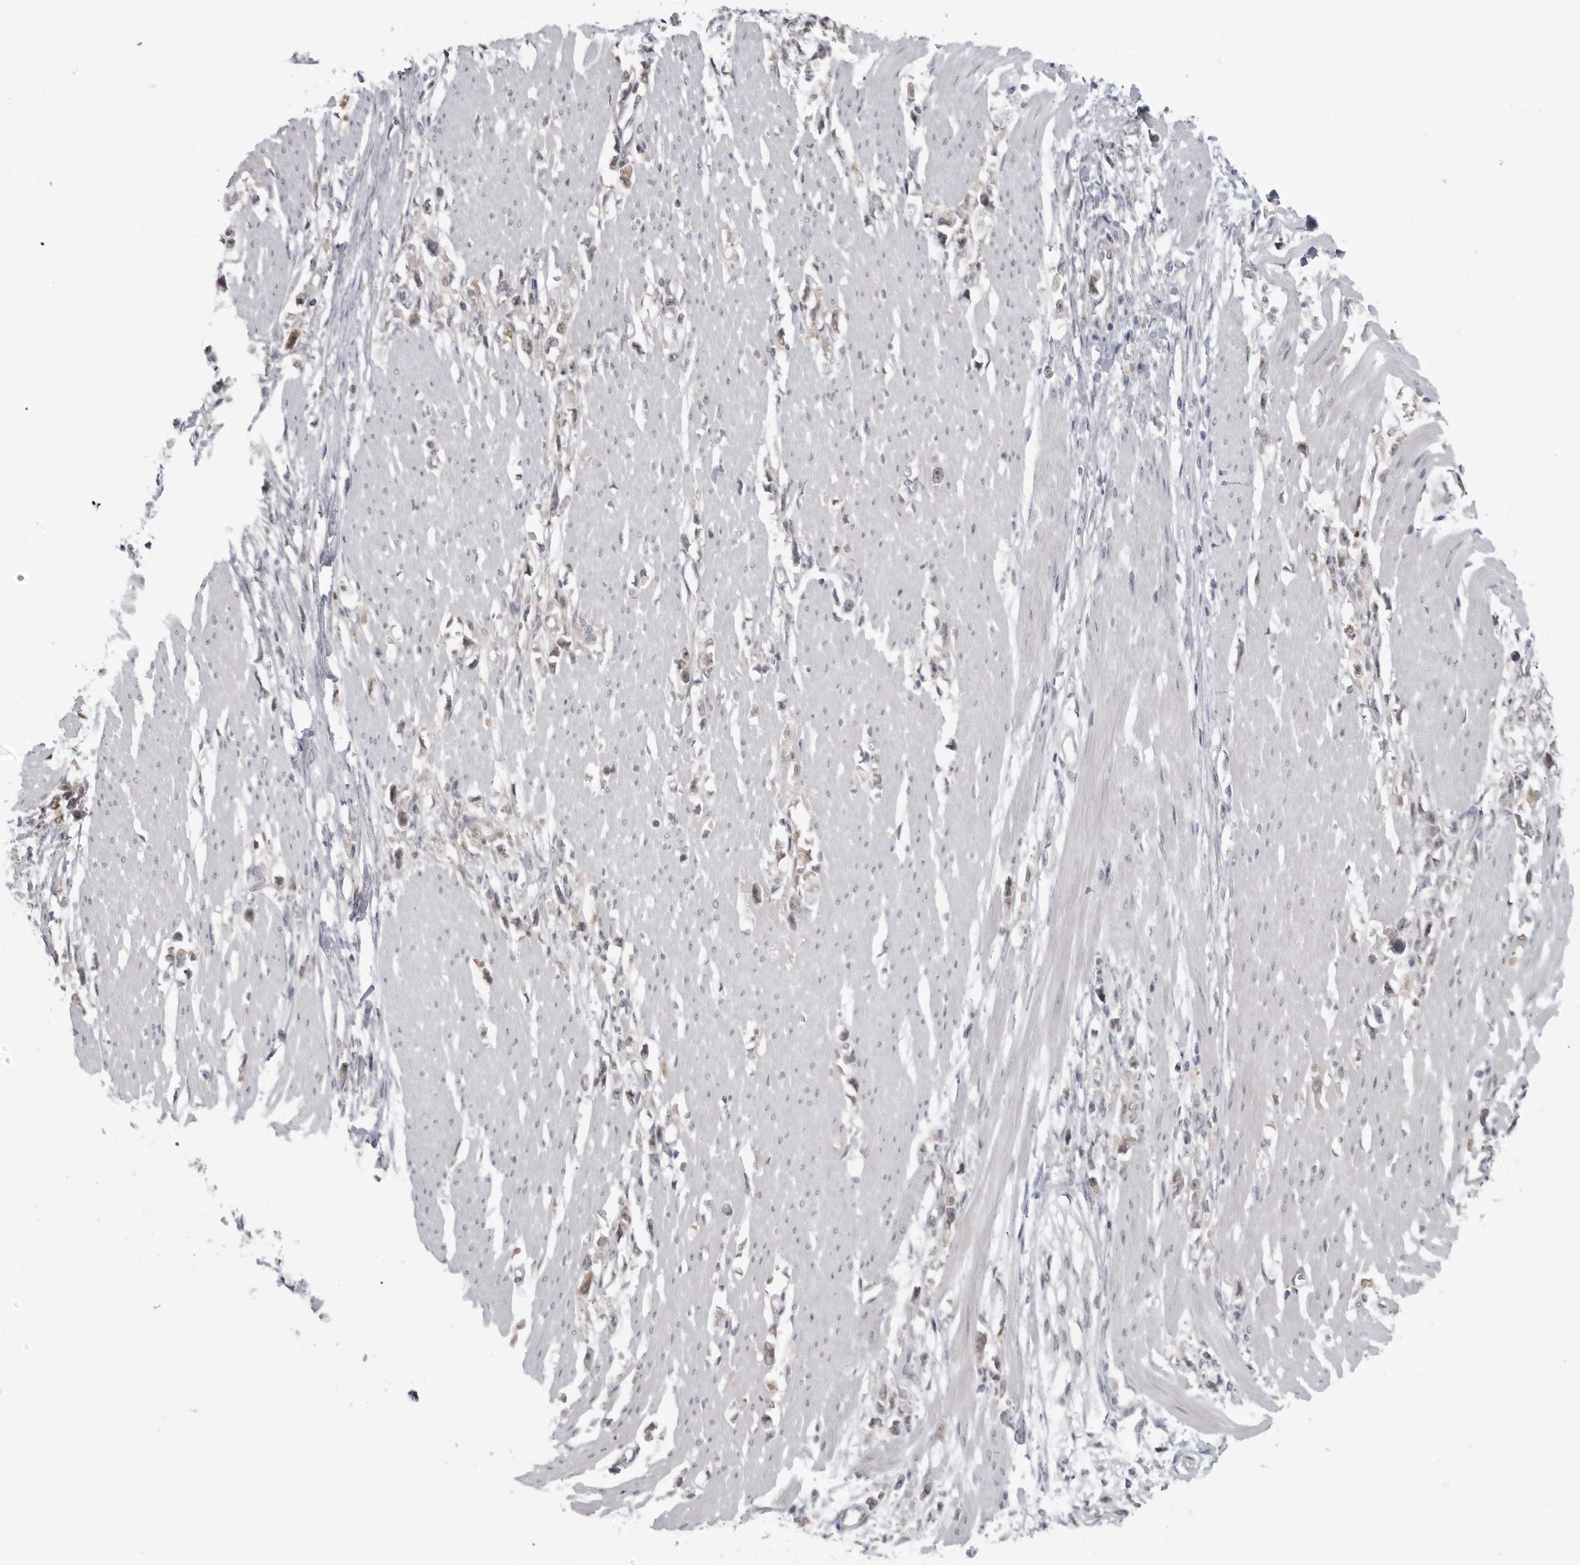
{"staining": {"intensity": "weak", "quantity": "25%-75%", "location": "nuclear"}, "tissue": "stomach cancer", "cell_type": "Tumor cells", "image_type": "cancer", "snomed": [{"axis": "morphology", "description": "Adenocarcinoma, NOS"}, {"axis": "topography", "description": "Stomach"}], "caption": "Immunohistochemical staining of stomach cancer shows weak nuclear protein positivity in approximately 25%-75% of tumor cells.", "gene": "PNPO", "patient": {"sex": "female", "age": 59}}